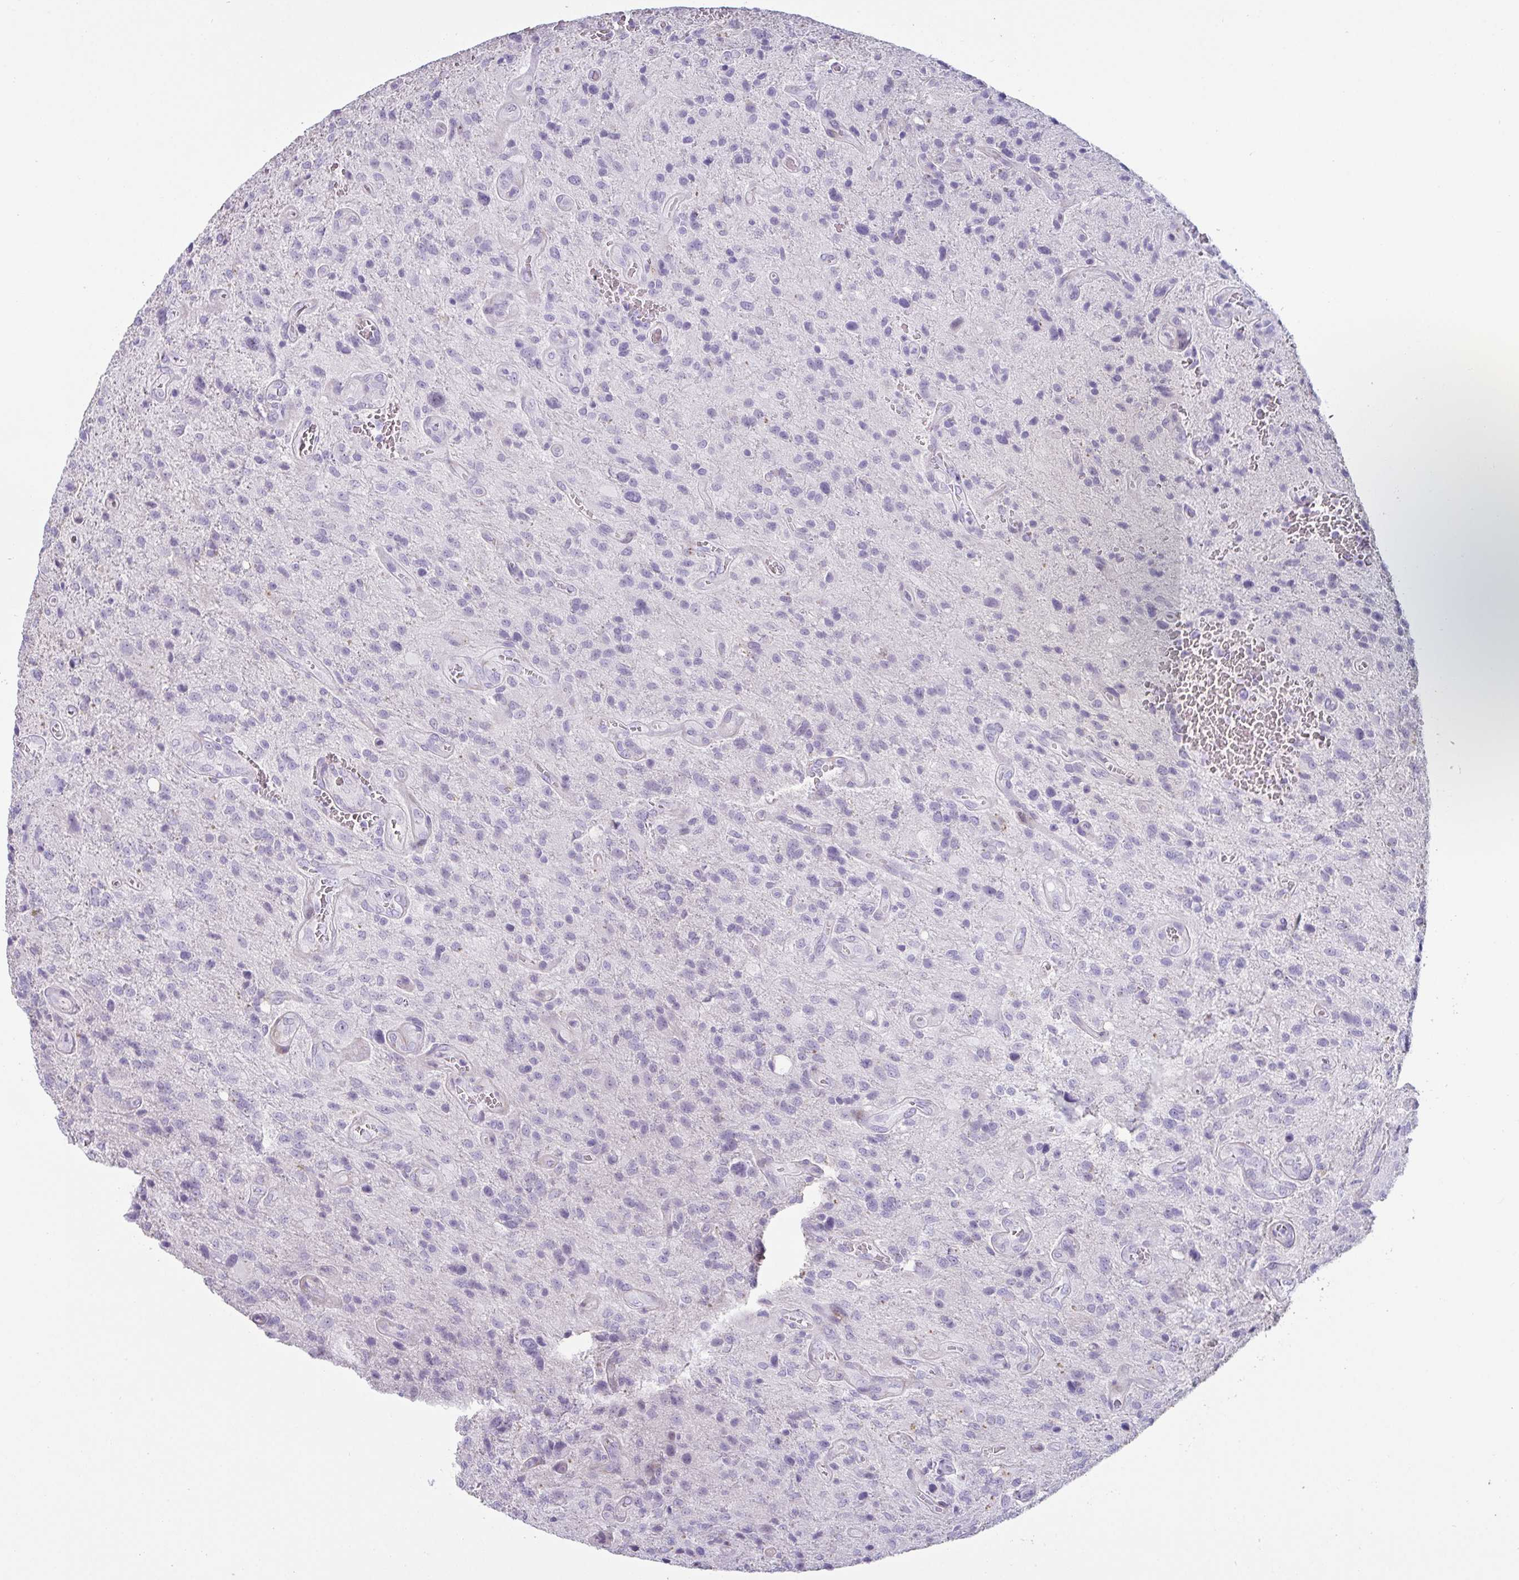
{"staining": {"intensity": "negative", "quantity": "none", "location": "none"}, "tissue": "glioma", "cell_type": "Tumor cells", "image_type": "cancer", "snomed": [{"axis": "morphology", "description": "Glioma, malignant, Low grade"}, {"axis": "topography", "description": "Brain"}], "caption": "A high-resolution photomicrograph shows IHC staining of low-grade glioma (malignant), which demonstrates no significant staining in tumor cells.", "gene": "OR5P3", "patient": {"sex": "male", "age": 66}}